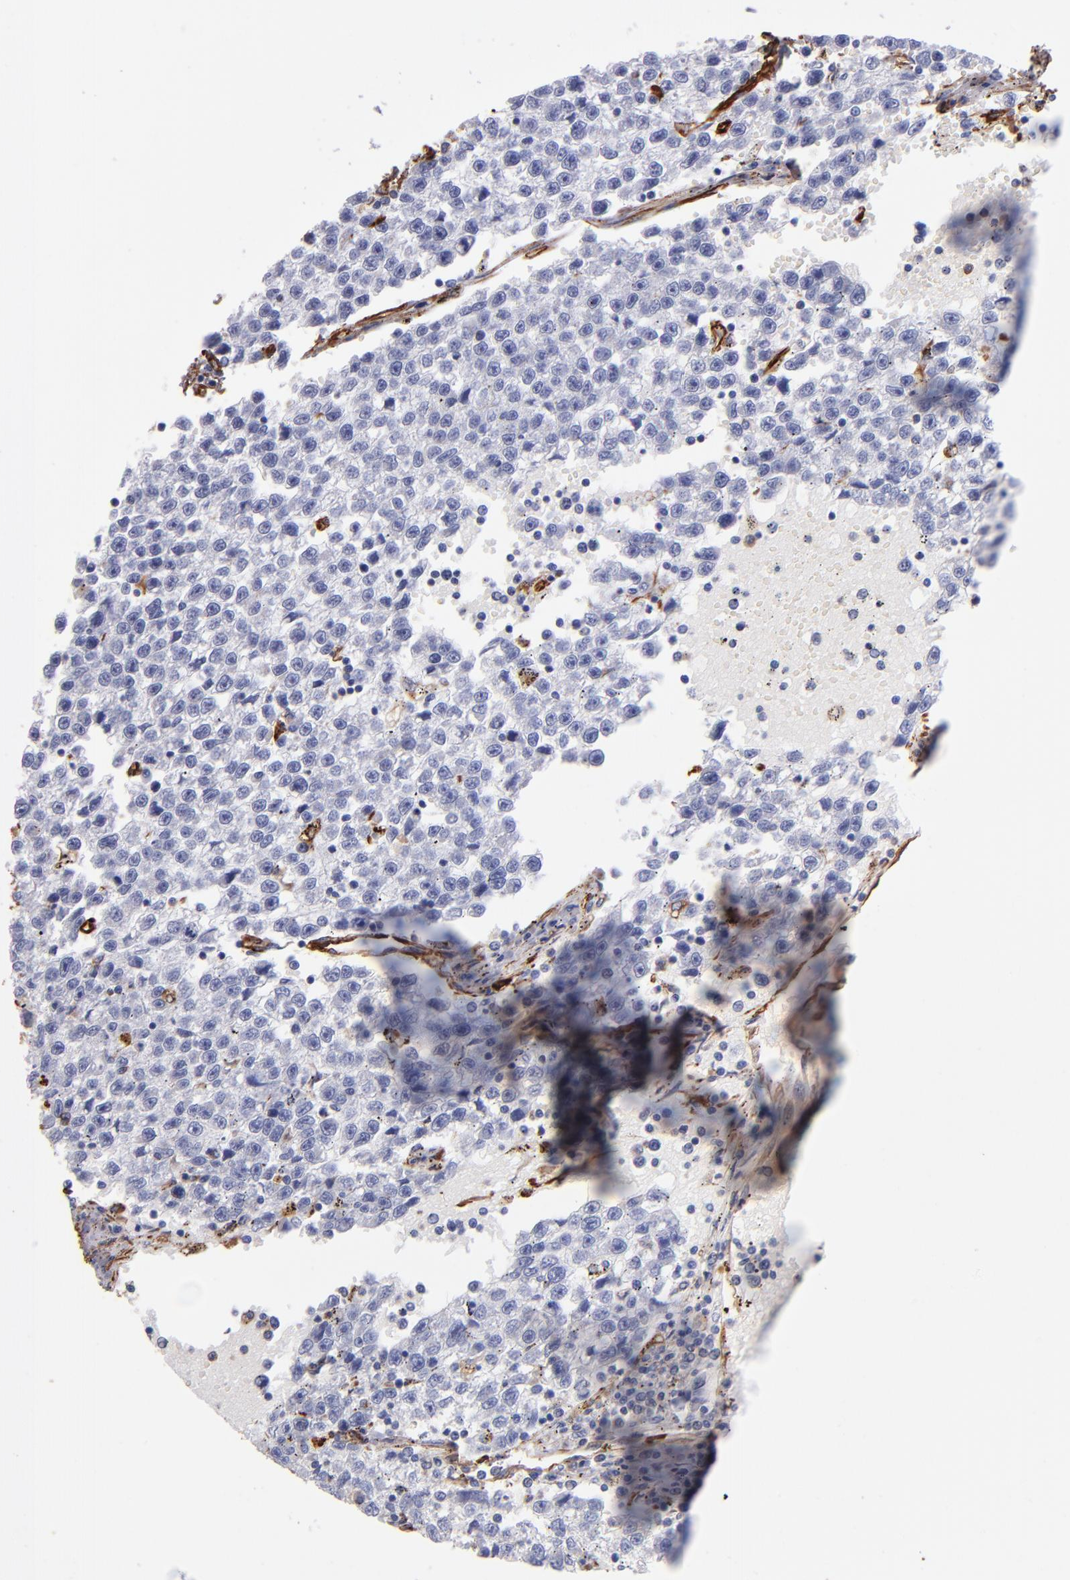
{"staining": {"intensity": "strong", "quantity": "<25%", "location": "cytoplasmic/membranous"}, "tissue": "testis cancer", "cell_type": "Tumor cells", "image_type": "cancer", "snomed": [{"axis": "morphology", "description": "Seminoma, NOS"}, {"axis": "topography", "description": "Testis"}], "caption": "The immunohistochemical stain labels strong cytoplasmic/membranous expression in tumor cells of testis seminoma tissue.", "gene": "VIM", "patient": {"sex": "male", "age": 35}}